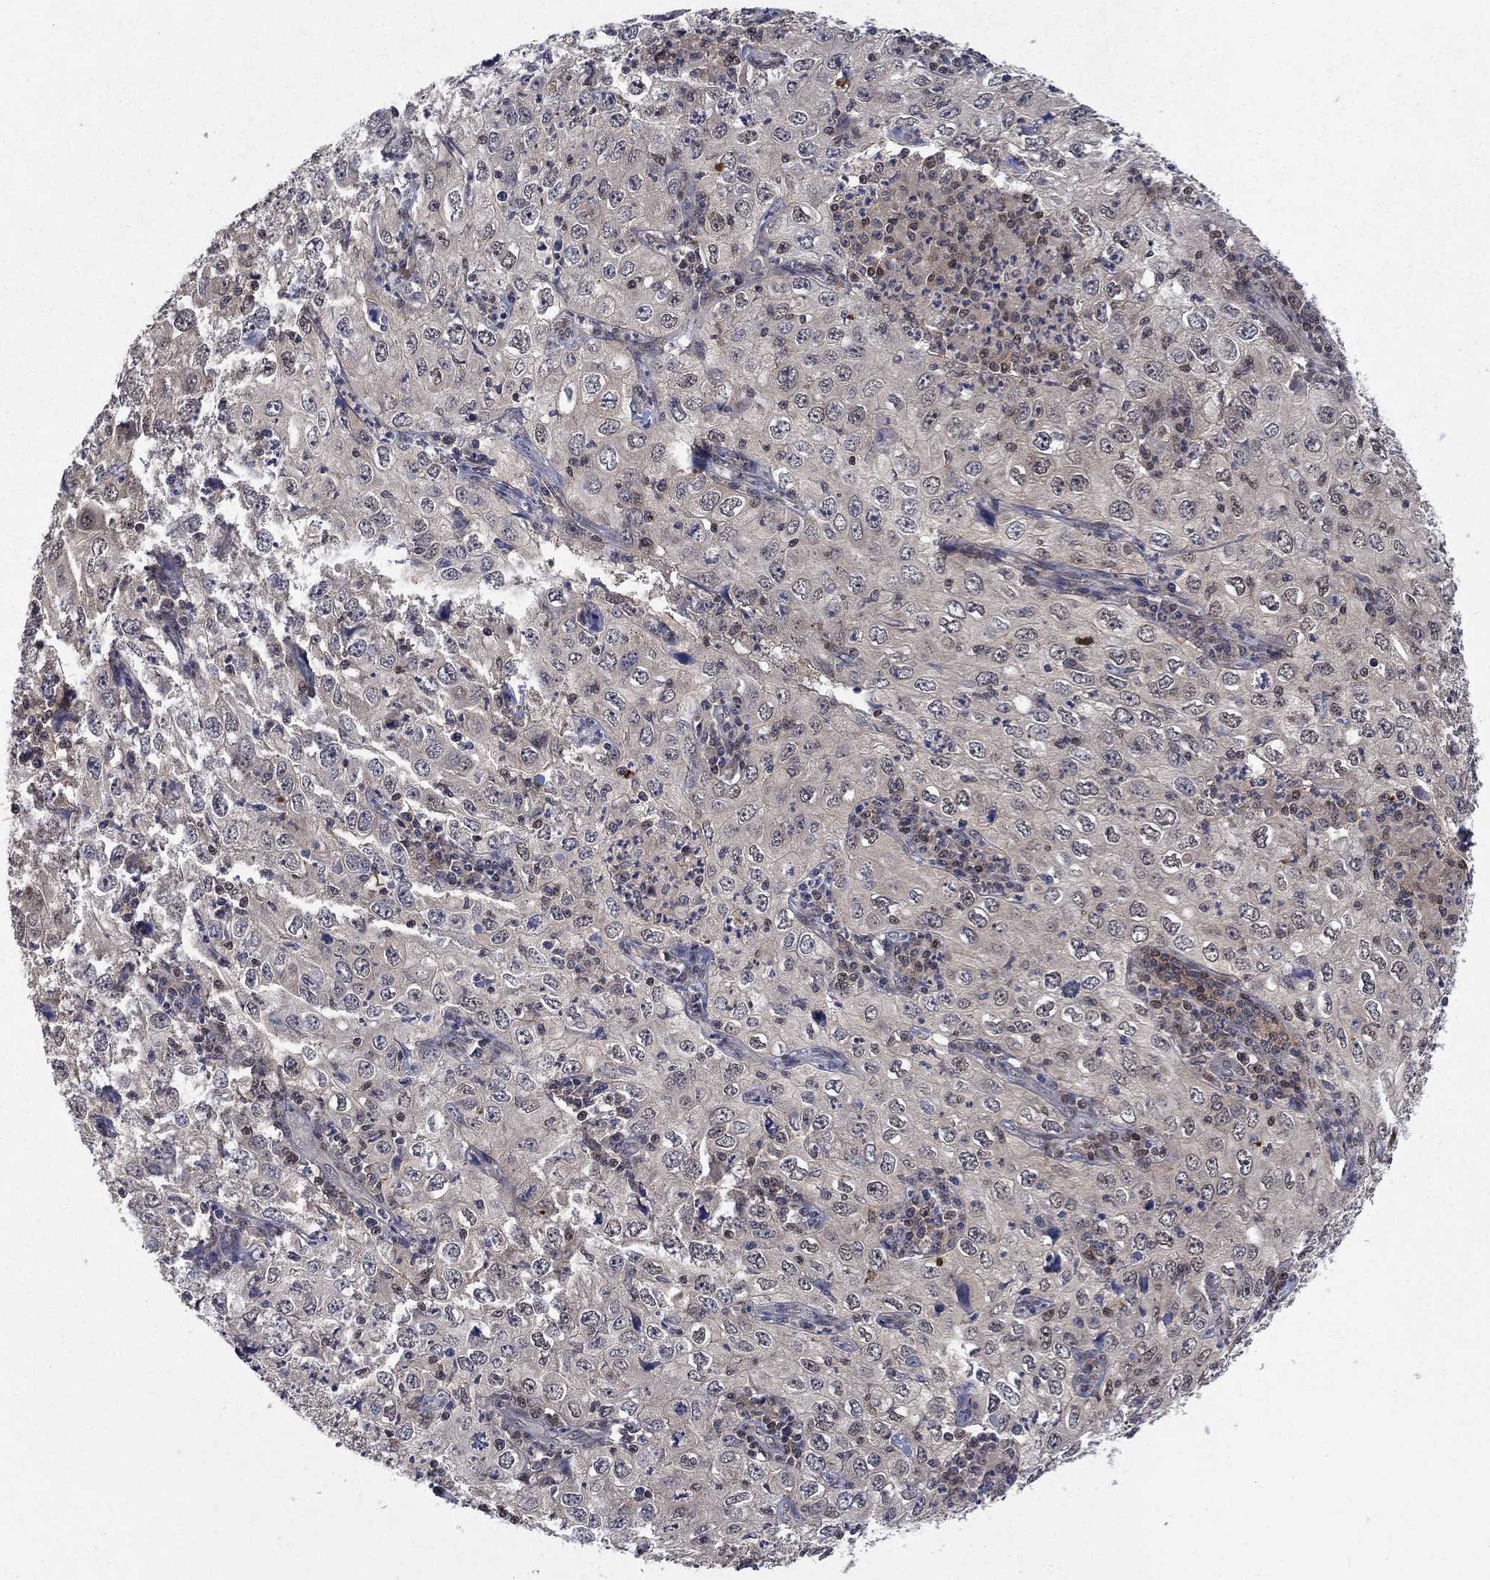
{"staining": {"intensity": "negative", "quantity": "none", "location": "none"}, "tissue": "cervical cancer", "cell_type": "Tumor cells", "image_type": "cancer", "snomed": [{"axis": "morphology", "description": "Squamous cell carcinoma, NOS"}, {"axis": "topography", "description": "Cervix"}], "caption": "Immunohistochemistry (IHC) of squamous cell carcinoma (cervical) demonstrates no expression in tumor cells. (DAB (3,3'-diaminobenzidine) immunohistochemistry with hematoxylin counter stain).", "gene": "IAH1", "patient": {"sex": "female", "age": 24}}